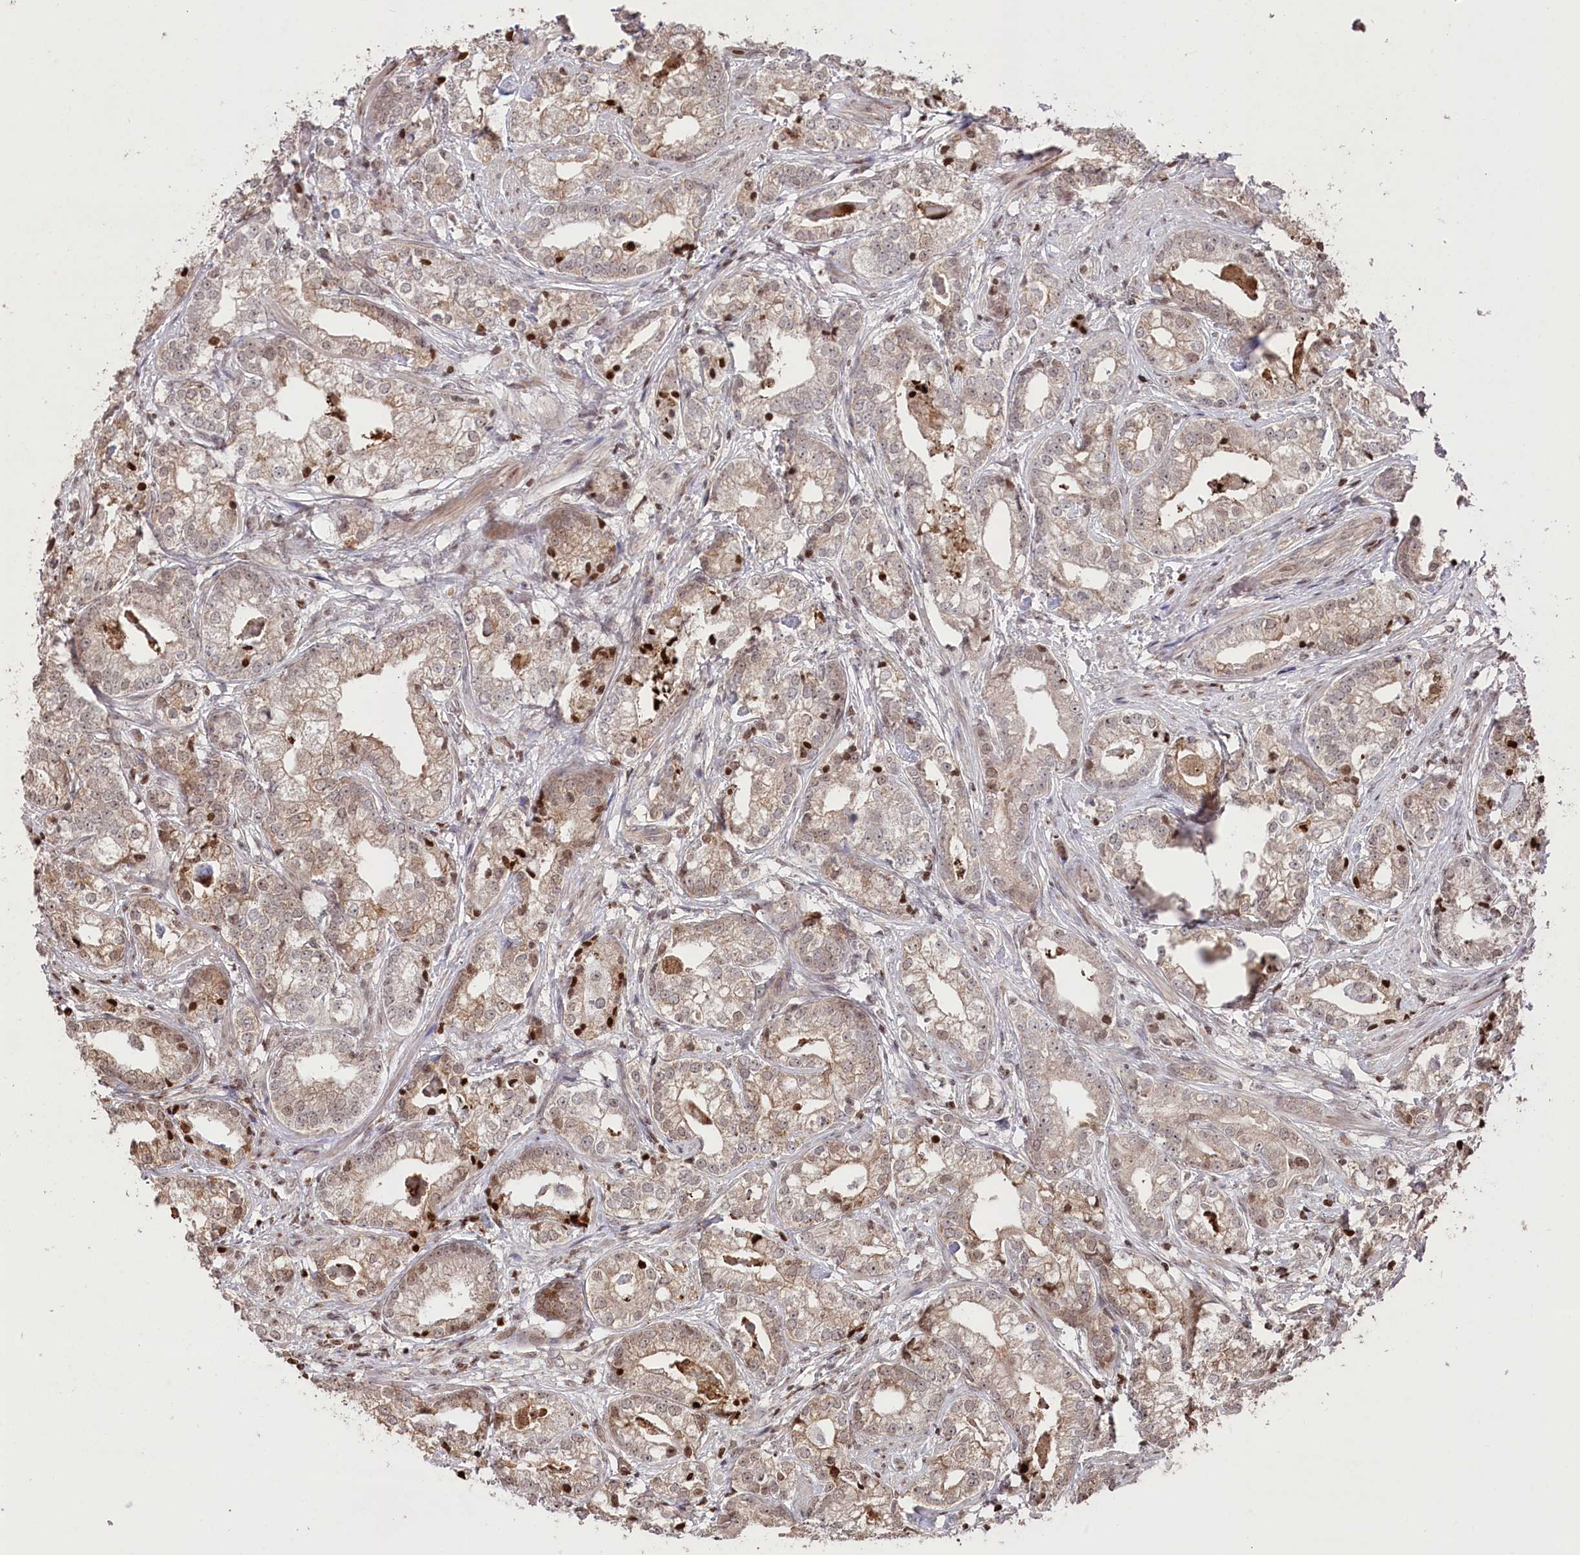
{"staining": {"intensity": "weak", "quantity": ">75%", "location": "cytoplasmic/membranous,nuclear"}, "tissue": "prostate cancer", "cell_type": "Tumor cells", "image_type": "cancer", "snomed": [{"axis": "morphology", "description": "Adenocarcinoma, High grade"}, {"axis": "topography", "description": "Prostate"}], "caption": "IHC (DAB (3,3'-diaminobenzidine)) staining of prostate adenocarcinoma (high-grade) demonstrates weak cytoplasmic/membranous and nuclear protein expression in approximately >75% of tumor cells.", "gene": "CCSER2", "patient": {"sex": "male", "age": 69}}